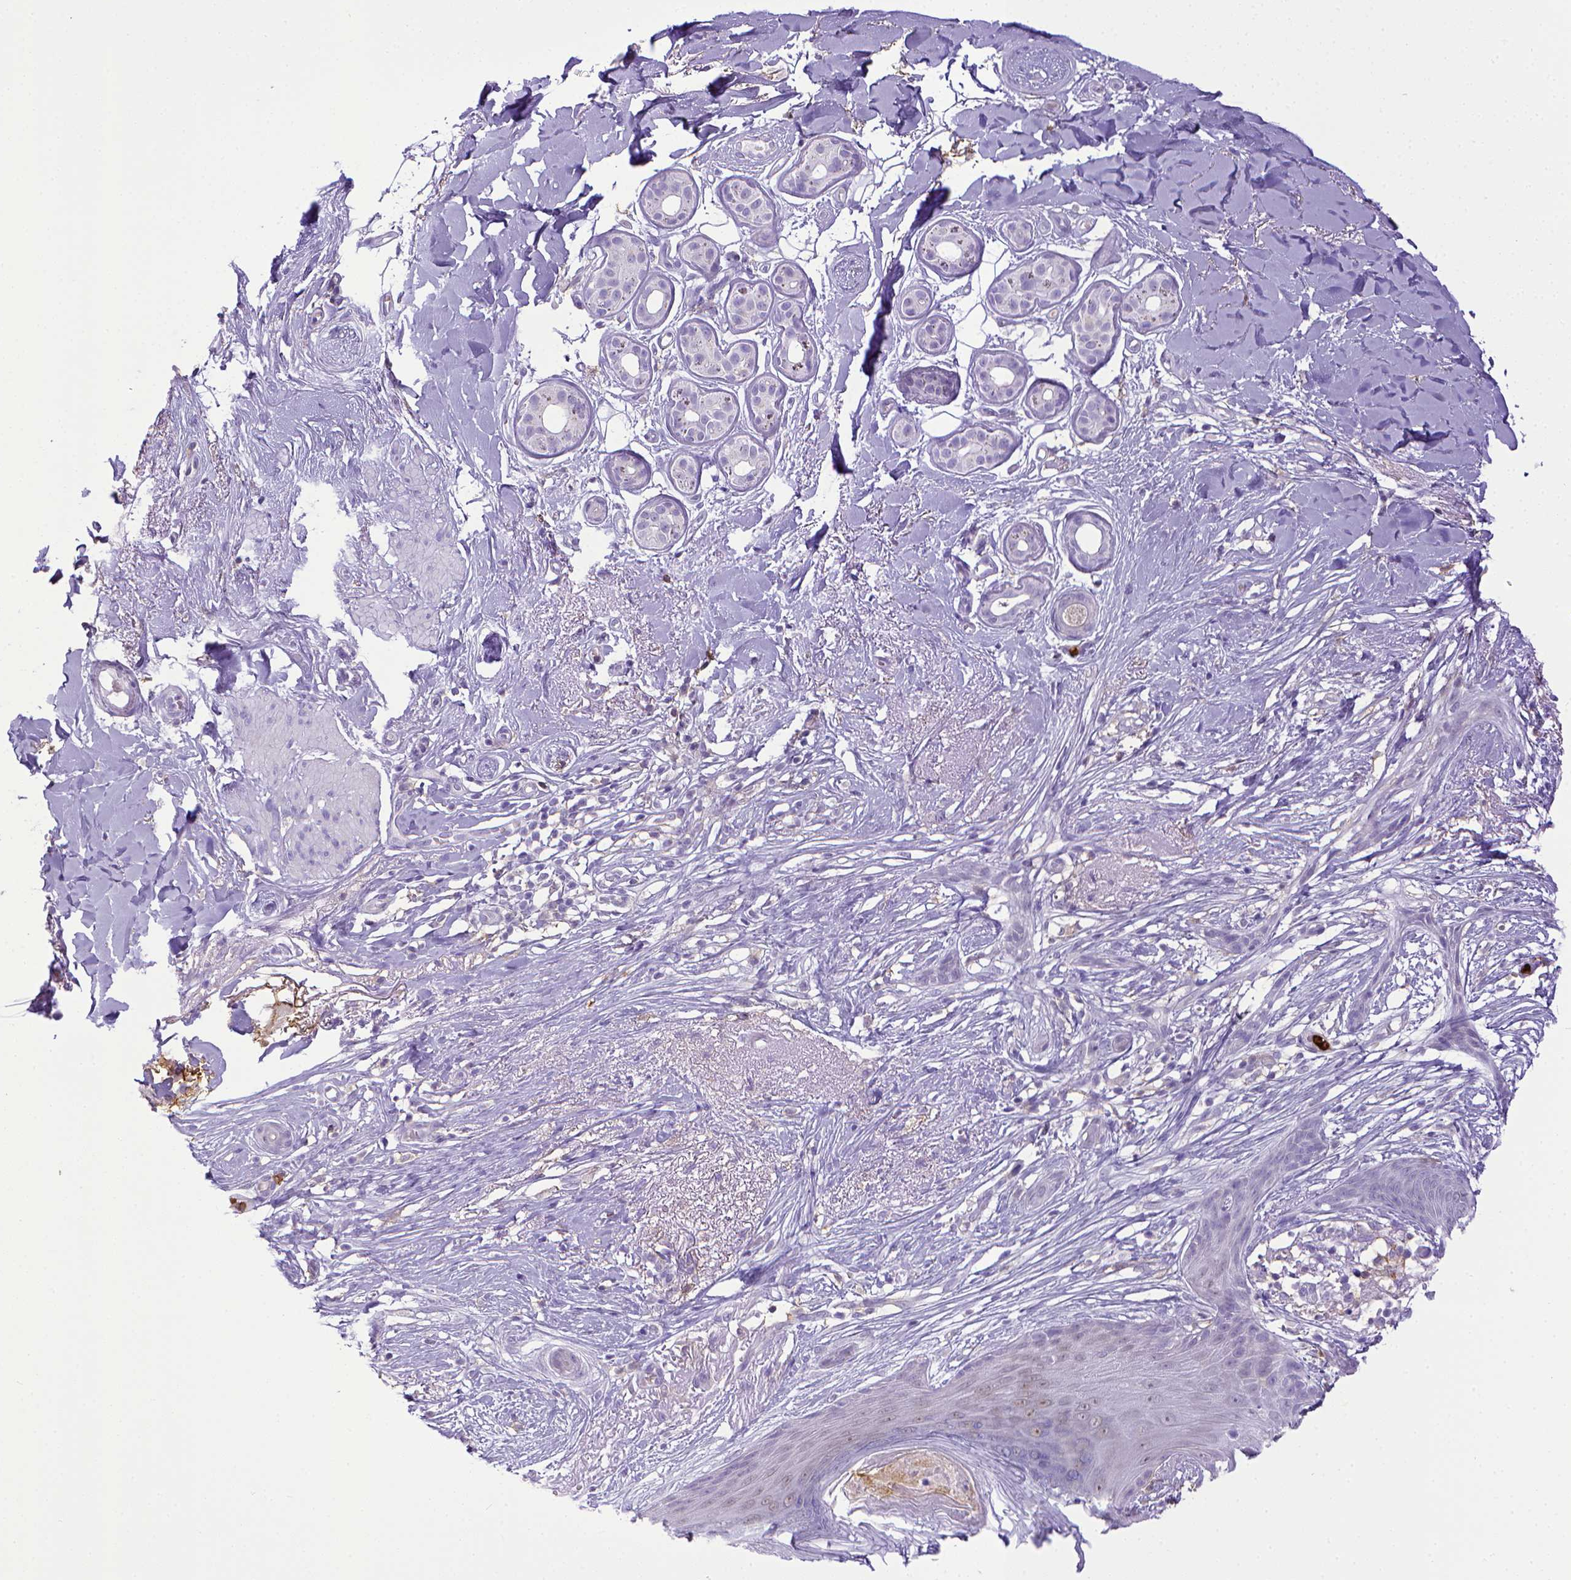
{"staining": {"intensity": "negative", "quantity": "none", "location": "none"}, "tissue": "skin cancer", "cell_type": "Tumor cells", "image_type": "cancer", "snomed": [{"axis": "morphology", "description": "Normal tissue, NOS"}, {"axis": "morphology", "description": "Basal cell carcinoma"}, {"axis": "topography", "description": "Skin"}], "caption": "Micrograph shows no significant protein staining in tumor cells of skin basal cell carcinoma.", "gene": "ITGAM", "patient": {"sex": "male", "age": 84}}